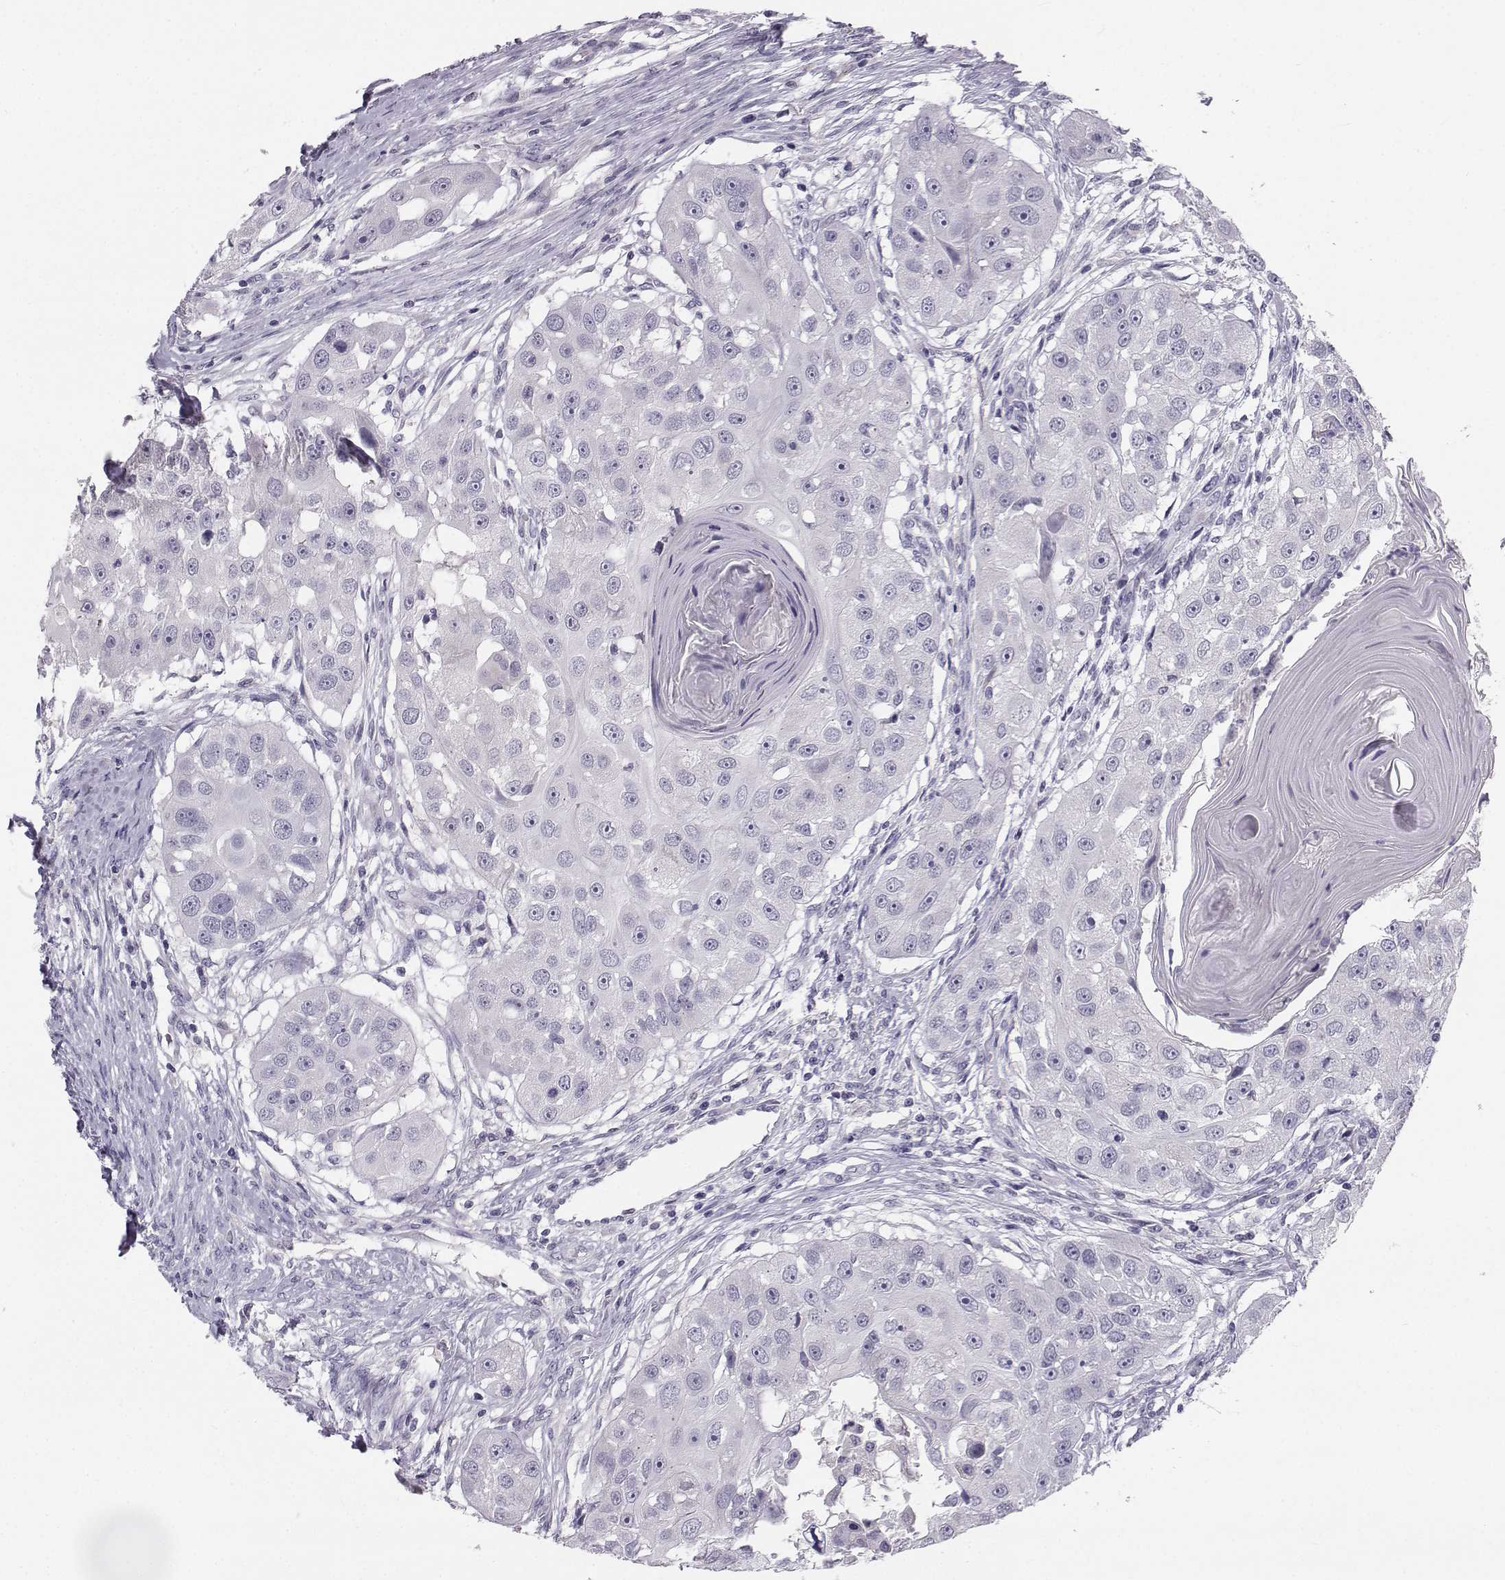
{"staining": {"intensity": "negative", "quantity": "none", "location": "none"}, "tissue": "head and neck cancer", "cell_type": "Tumor cells", "image_type": "cancer", "snomed": [{"axis": "morphology", "description": "Squamous cell carcinoma, NOS"}, {"axis": "topography", "description": "Head-Neck"}], "caption": "High magnification brightfield microscopy of head and neck cancer (squamous cell carcinoma) stained with DAB (3,3'-diaminobenzidine) (brown) and counterstained with hematoxylin (blue): tumor cells show no significant expression.", "gene": "SYCE1", "patient": {"sex": "male", "age": 51}}